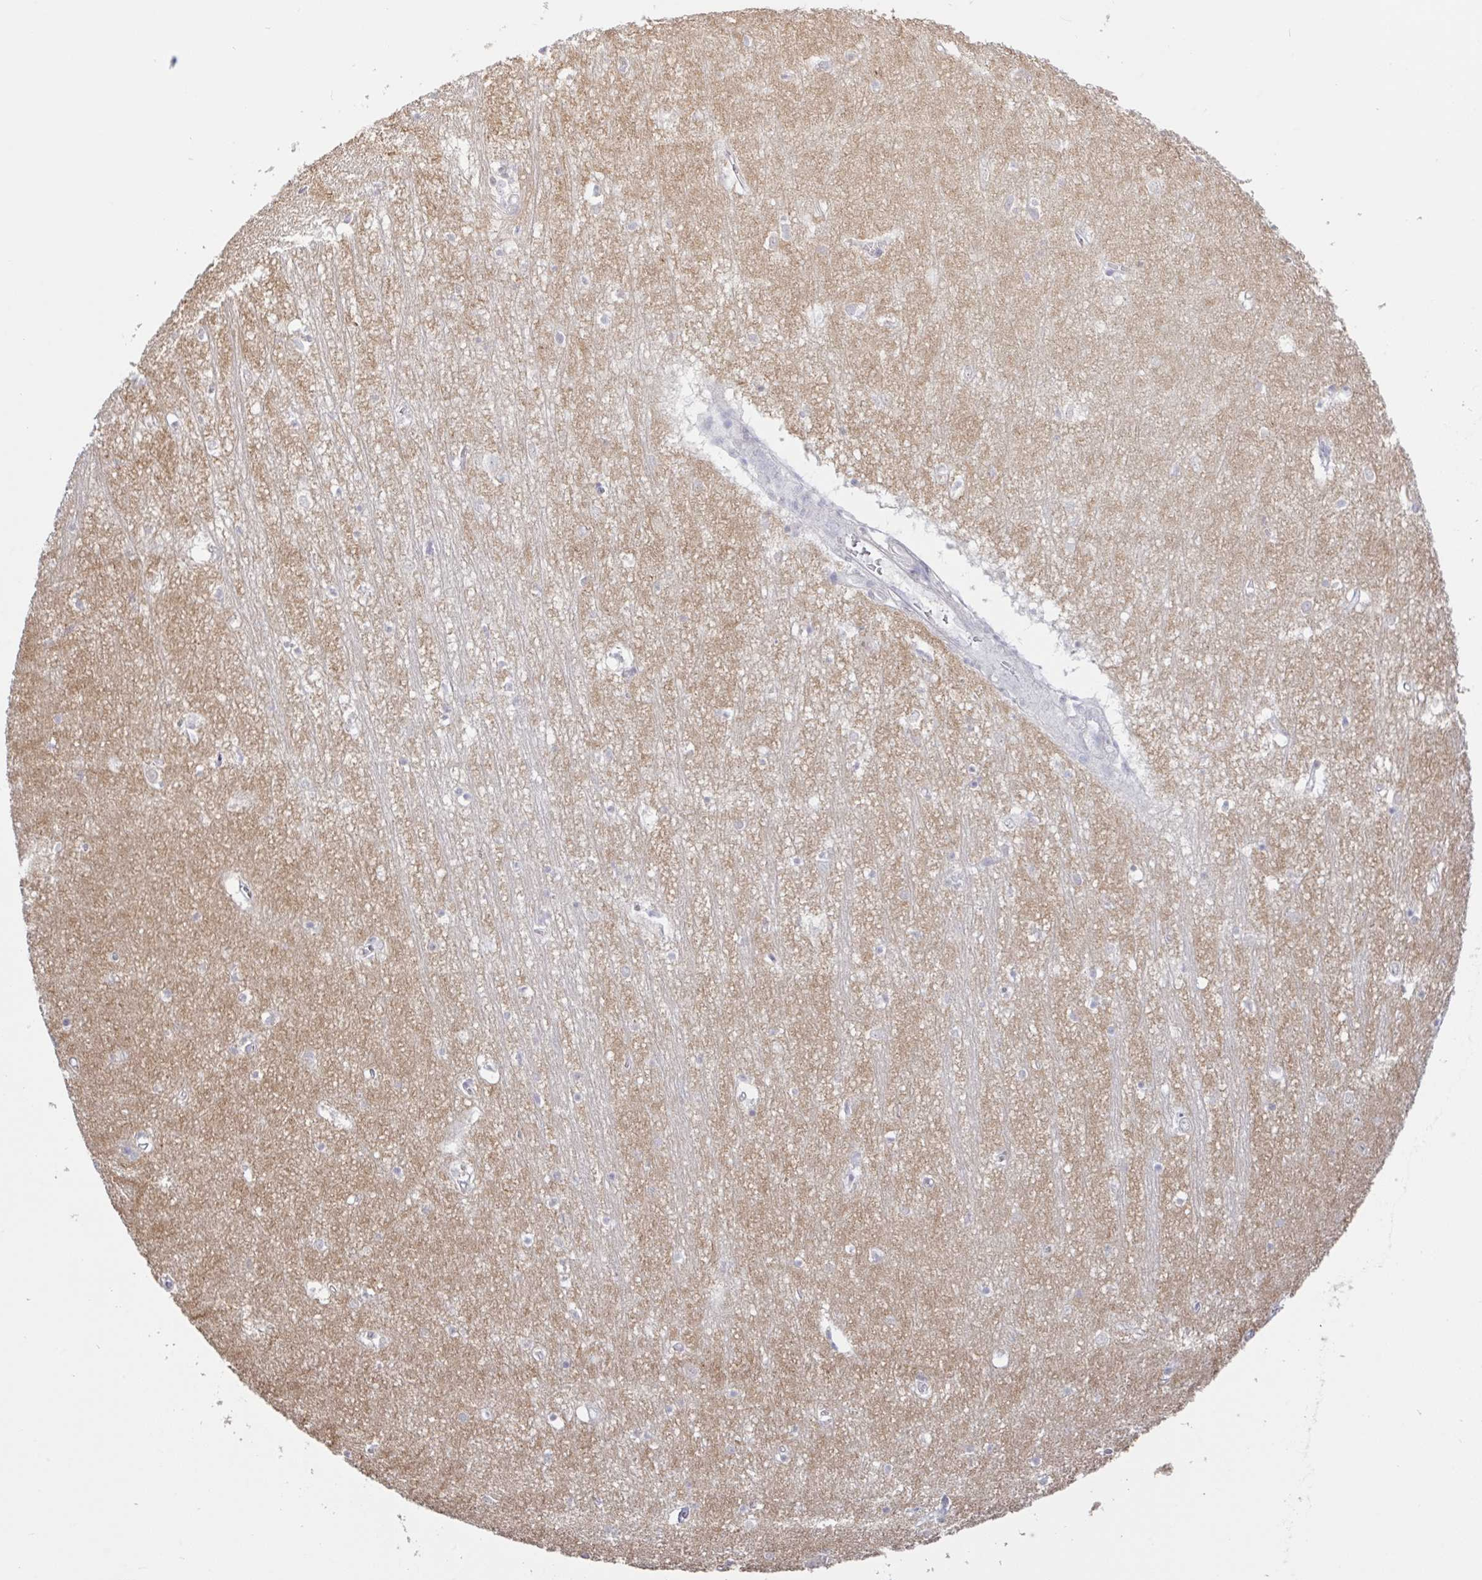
{"staining": {"intensity": "negative", "quantity": "none", "location": "none"}, "tissue": "hippocampus", "cell_type": "Glial cells", "image_type": "normal", "snomed": [{"axis": "morphology", "description": "Normal tissue, NOS"}, {"axis": "topography", "description": "Hippocampus"}], "caption": "Immunohistochemistry histopathology image of unremarkable hippocampus: human hippocampus stained with DAB (3,3'-diaminobenzidine) shows no significant protein expression in glial cells. (DAB (3,3'-diaminobenzidine) immunohistochemistry, high magnification).", "gene": "HYPK", "patient": {"sex": "female", "age": 64}}